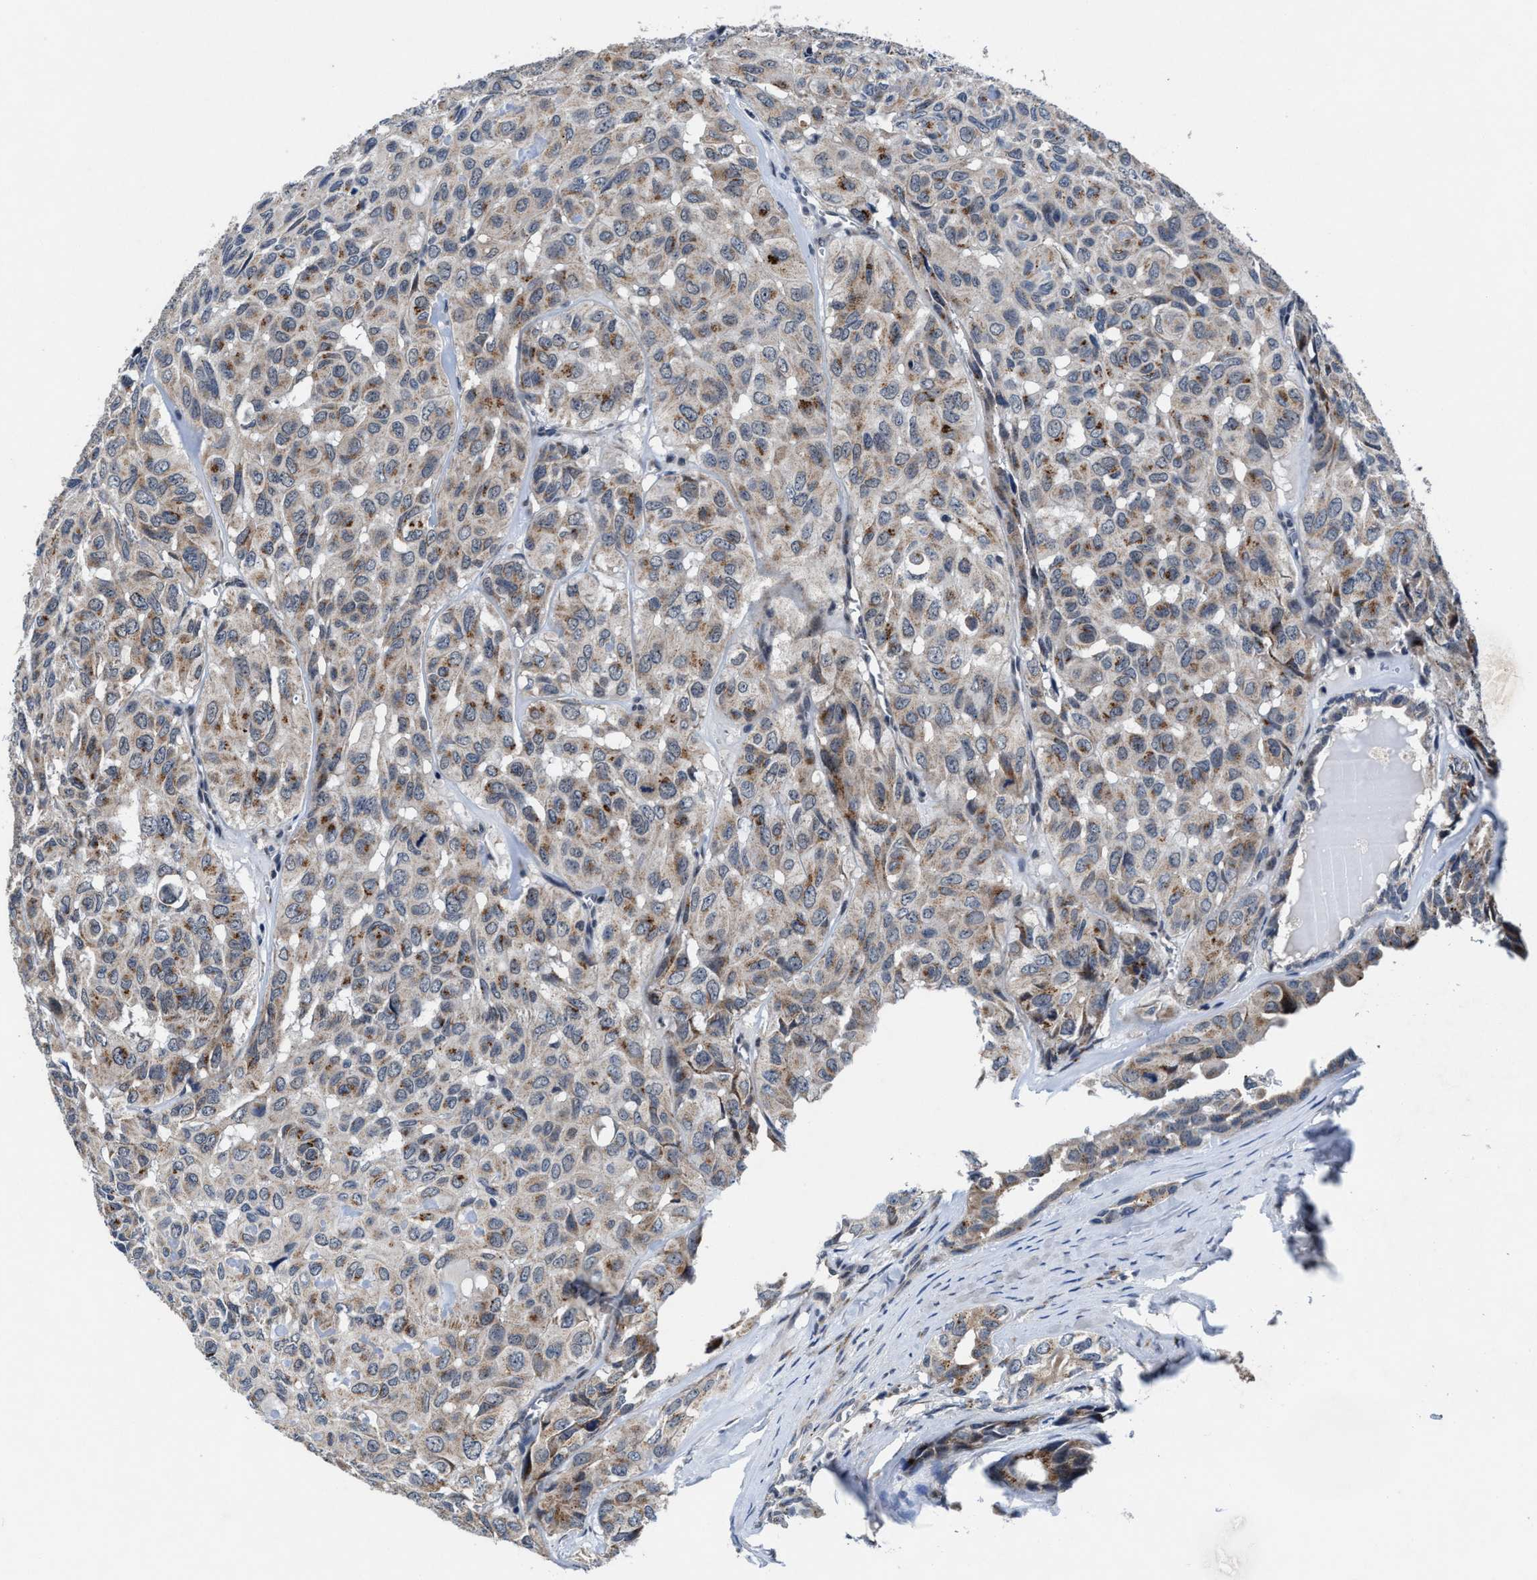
{"staining": {"intensity": "moderate", "quantity": "<25%", "location": "cytoplasmic/membranous"}, "tissue": "head and neck cancer", "cell_type": "Tumor cells", "image_type": "cancer", "snomed": [{"axis": "morphology", "description": "Adenocarcinoma, NOS"}, {"axis": "topography", "description": "Salivary gland, NOS"}, {"axis": "topography", "description": "Head-Neck"}], "caption": "This is an image of IHC staining of head and neck cancer, which shows moderate expression in the cytoplasmic/membranous of tumor cells.", "gene": "TMEM53", "patient": {"sex": "female", "age": 76}}